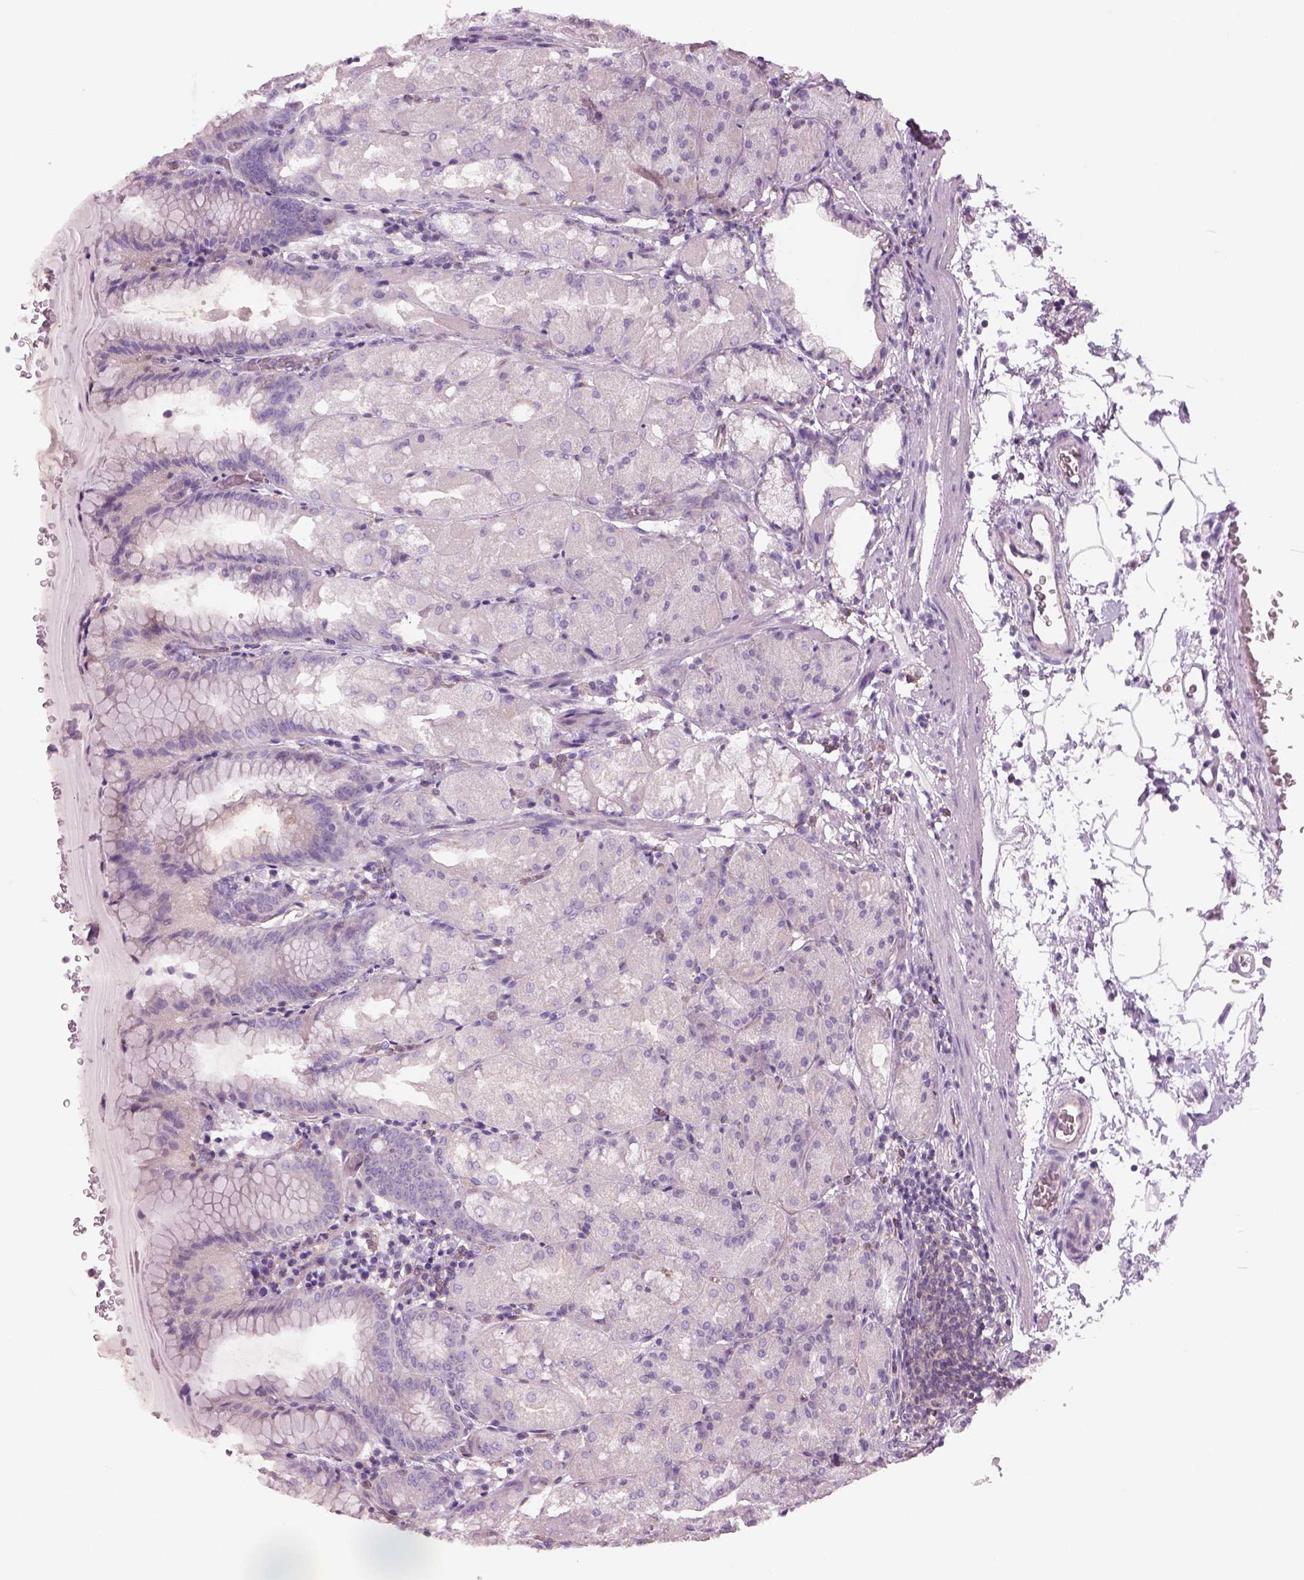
{"staining": {"intensity": "negative", "quantity": "none", "location": "none"}, "tissue": "stomach", "cell_type": "Glandular cells", "image_type": "normal", "snomed": [{"axis": "morphology", "description": "Normal tissue, NOS"}, {"axis": "topography", "description": "Stomach, upper"}, {"axis": "topography", "description": "Stomach"}, {"axis": "topography", "description": "Stomach, lower"}], "caption": "A high-resolution micrograph shows immunohistochemistry (IHC) staining of normal stomach, which demonstrates no significant positivity in glandular cells.", "gene": "SLC1A7", "patient": {"sex": "male", "age": 62}}